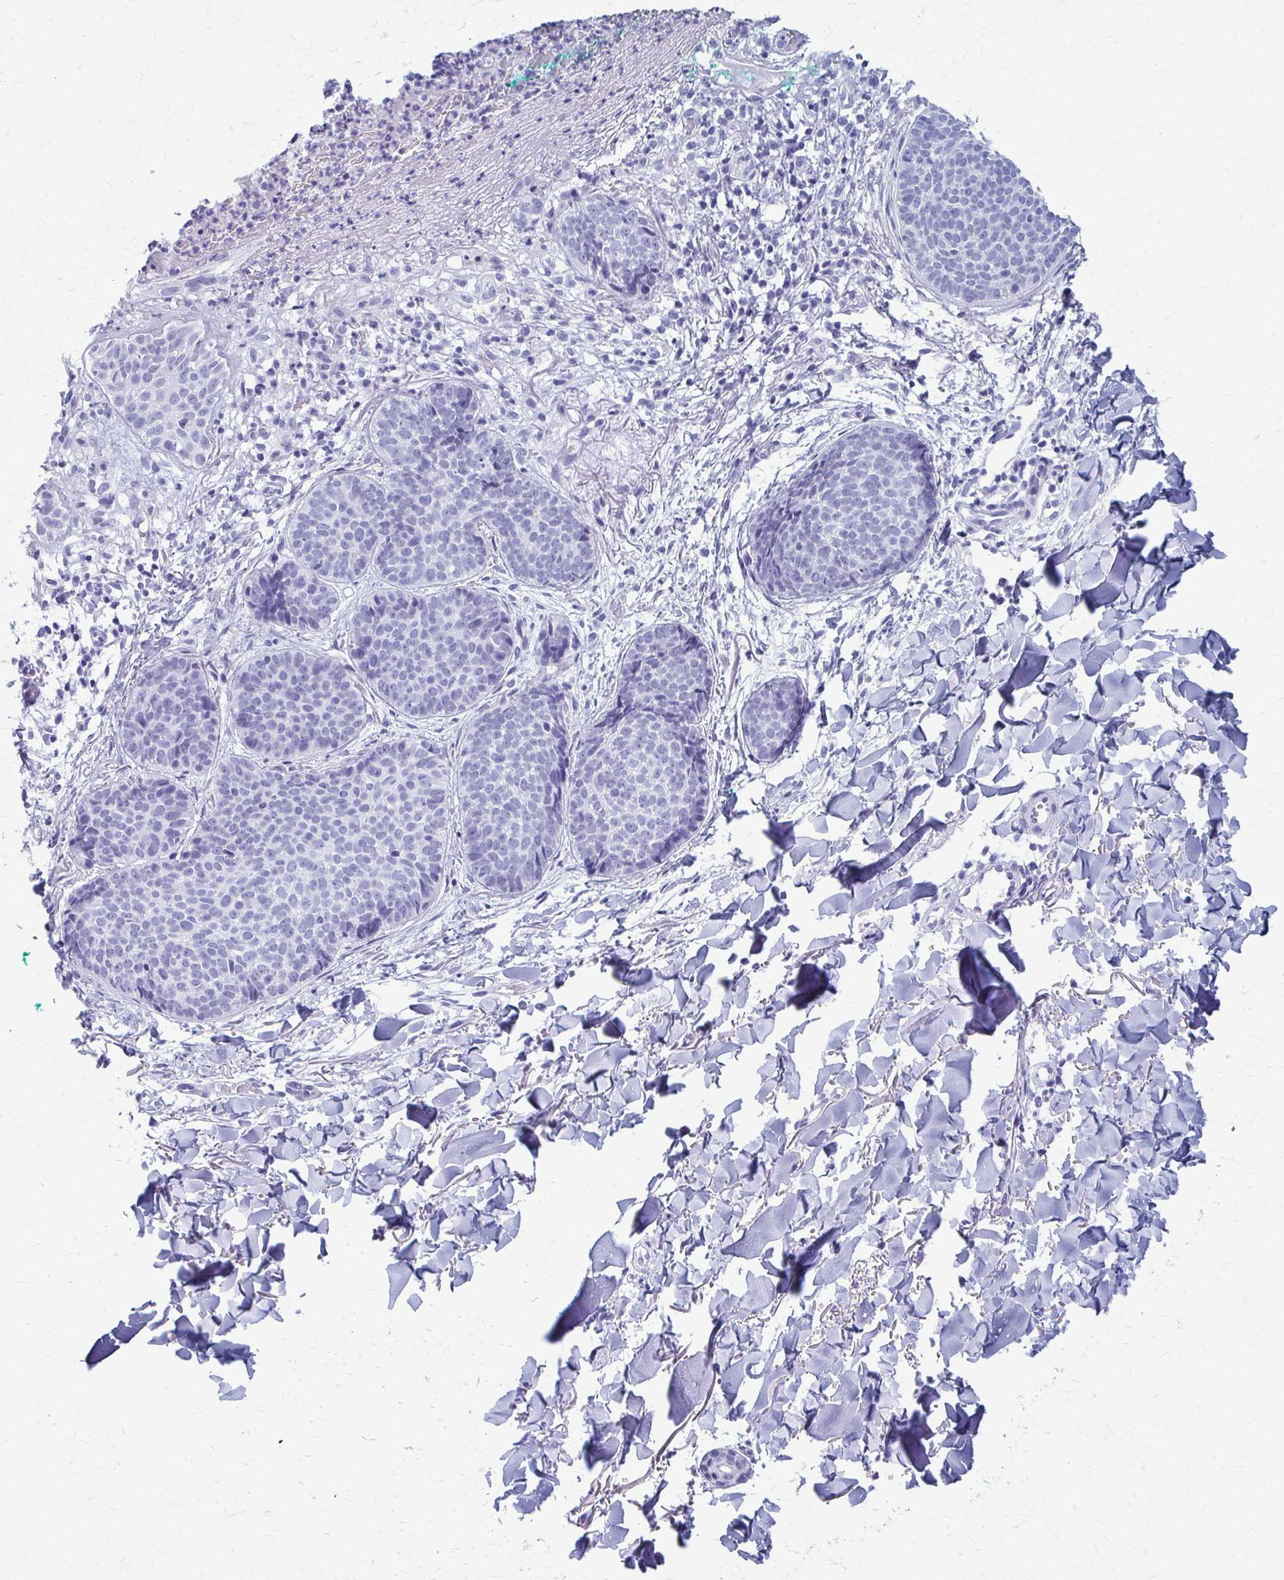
{"staining": {"intensity": "negative", "quantity": "none", "location": "none"}, "tissue": "skin cancer", "cell_type": "Tumor cells", "image_type": "cancer", "snomed": [{"axis": "morphology", "description": "Basal cell carcinoma"}, {"axis": "topography", "description": "Skin"}, {"axis": "topography", "description": "Skin of neck"}, {"axis": "topography", "description": "Skin of shoulder"}, {"axis": "topography", "description": "Skin of back"}], "caption": "Tumor cells are negative for brown protein staining in skin cancer.", "gene": "CELF5", "patient": {"sex": "male", "age": 80}}